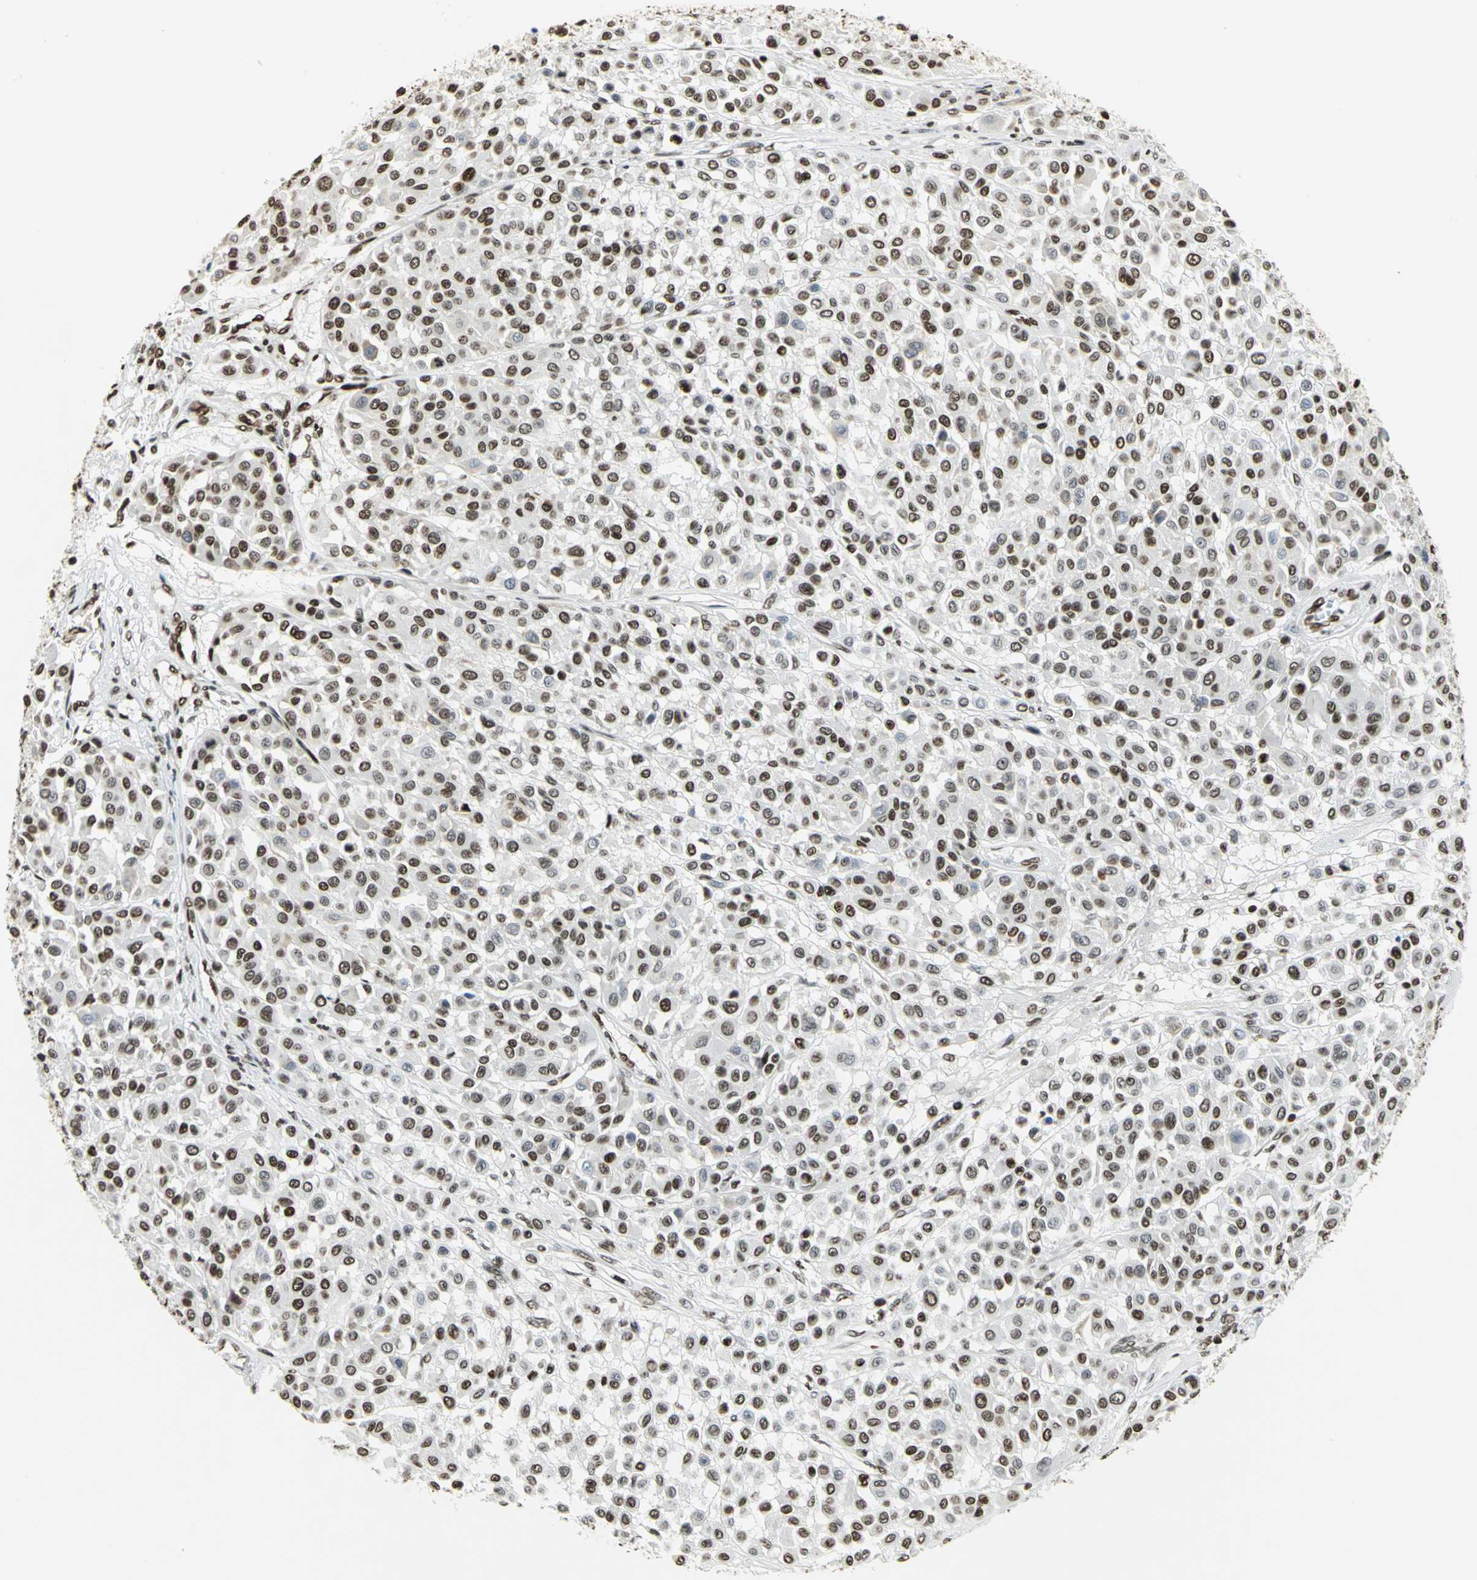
{"staining": {"intensity": "strong", "quantity": ">75%", "location": "nuclear"}, "tissue": "melanoma", "cell_type": "Tumor cells", "image_type": "cancer", "snomed": [{"axis": "morphology", "description": "Malignant melanoma, Metastatic site"}, {"axis": "topography", "description": "Soft tissue"}], "caption": "Immunohistochemistry (IHC) micrograph of neoplastic tissue: malignant melanoma (metastatic site) stained using immunohistochemistry (IHC) demonstrates high levels of strong protein expression localized specifically in the nuclear of tumor cells, appearing as a nuclear brown color.", "gene": "HMGB1", "patient": {"sex": "male", "age": 41}}